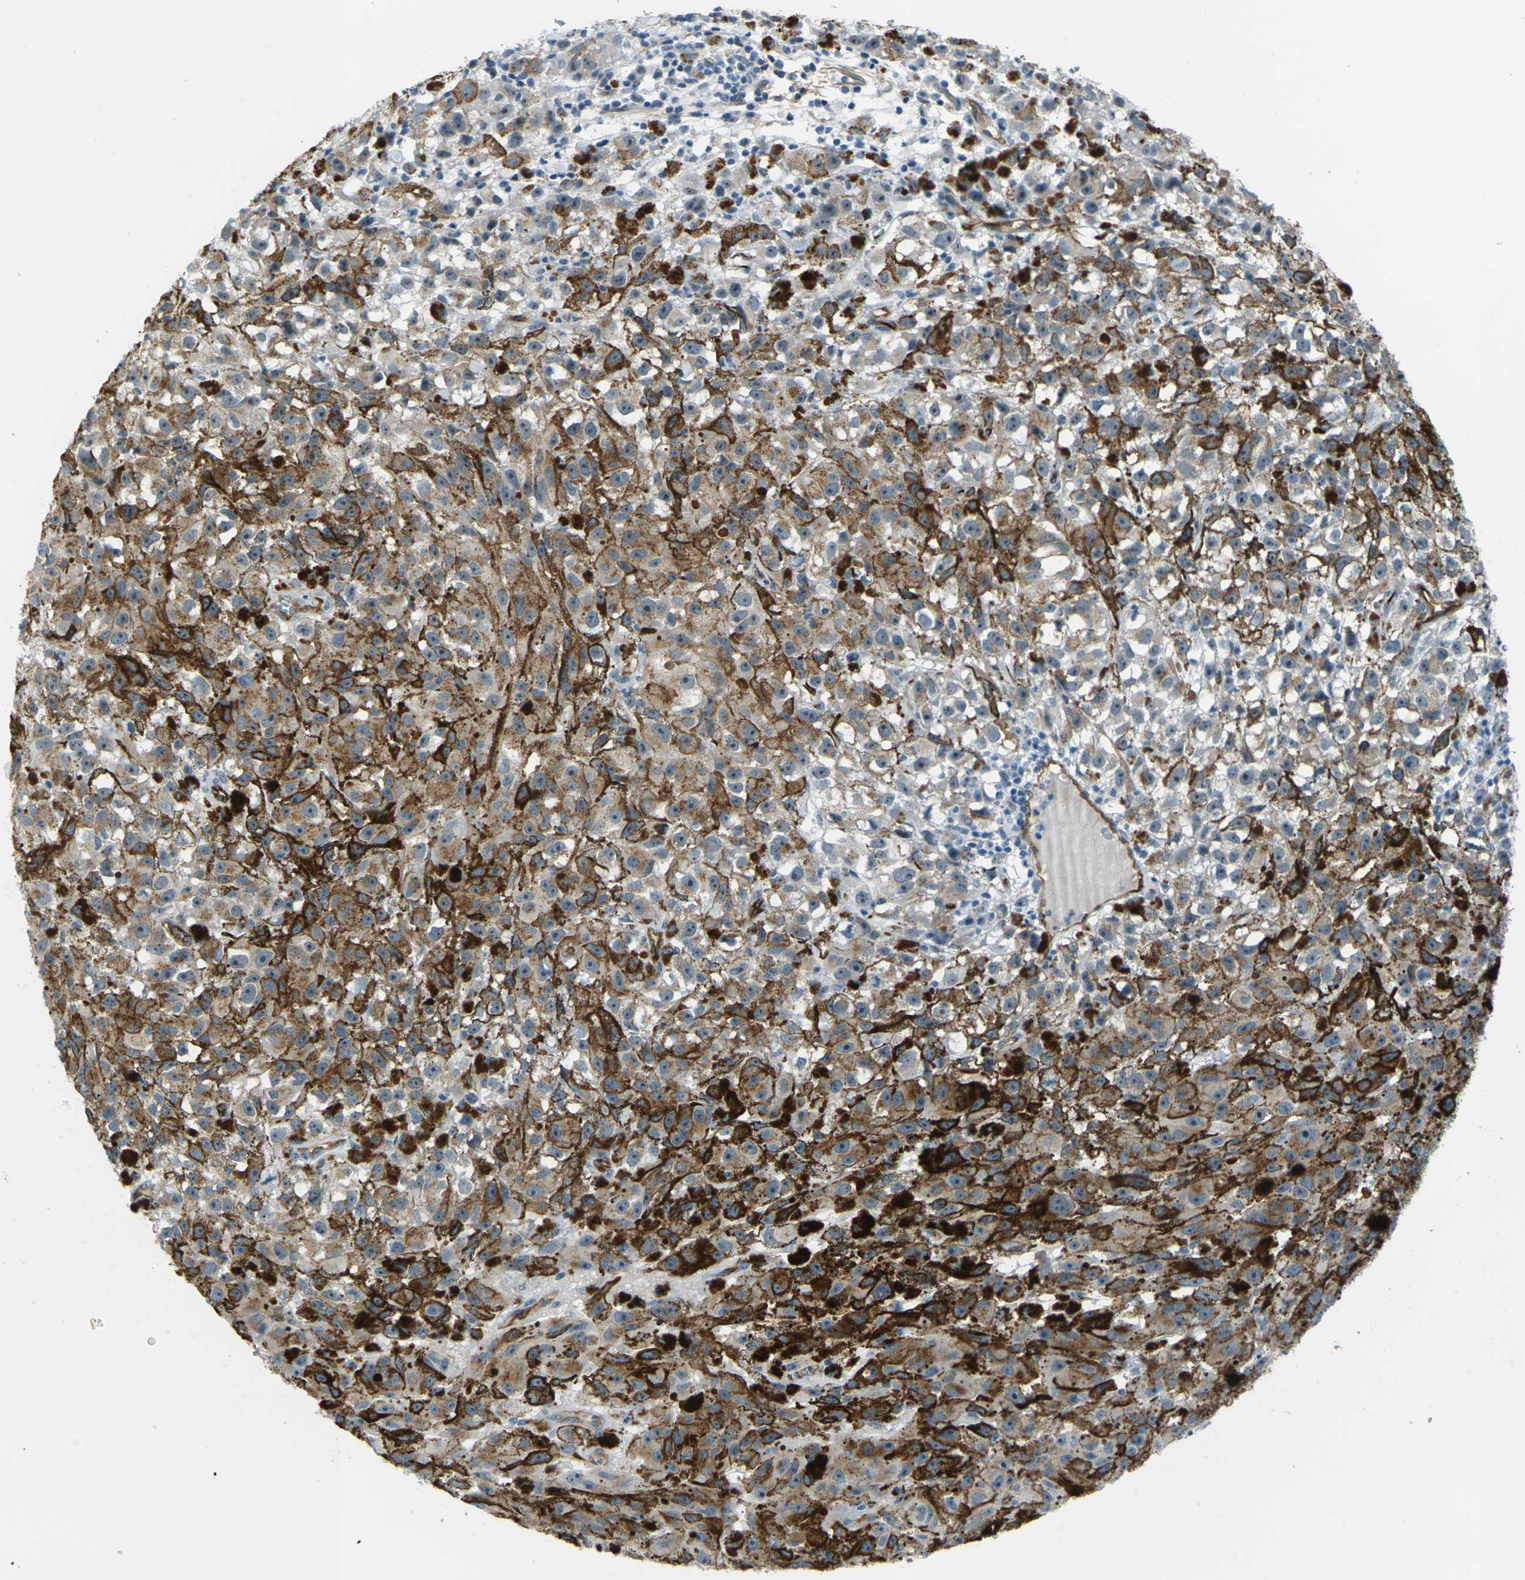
{"staining": {"intensity": "weak", "quantity": "25%-75%", "location": "cytoplasmic/membranous,nuclear"}, "tissue": "melanoma", "cell_type": "Tumor cells", "image_type": "cancer", "snomed": [{"axis": "morphology", "description": "Malignant melanoma, NOS"}, {"axis": "topography", "description": "Skin"}], "caption": "DAB (3,3'-diaminobenzidine) immunohistochemical staining of malignant melanoma shows weak cytoplasmic/membranous and nuclear protein positivity in approximately 25%-75% of tumor cells. (brown staining indicates protein expression, while blue staining denotes nuclei).", "gene": "HSPA12B", "patient": {"sex": "female", "age": 104}}